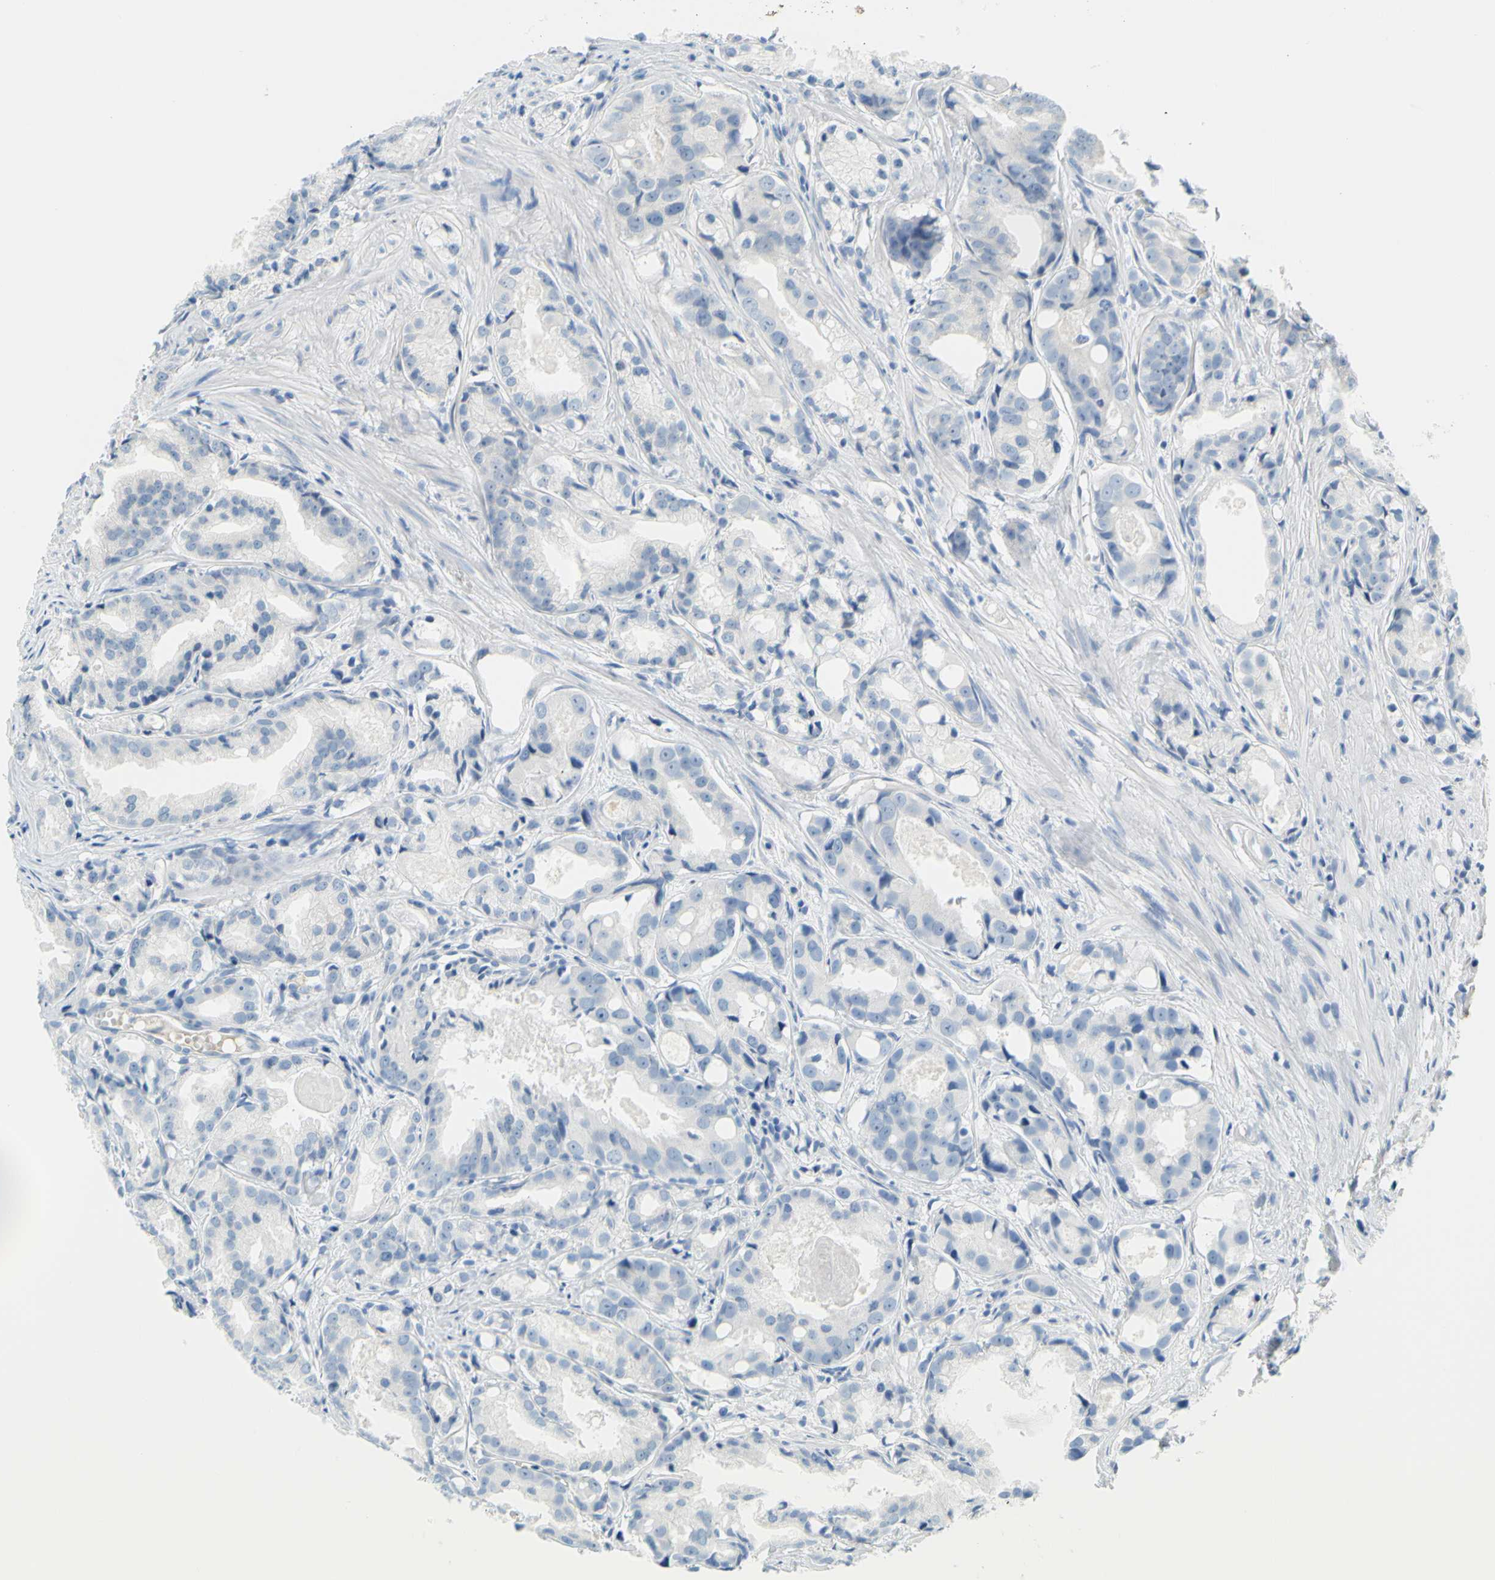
{"staining": {"intensity": "negative", "quantity": "none", "location": "none"}, "tissue": "prostate cancer", "cell_type": "Tumor cells", "image_type": "cancer", "snomed": [{"axis": "morphology", "description": "Adenocarcinoma, Low grade"}, {"axis": "topography", "description": "Prostate"}], "caption": "Immunohistochemistry photomicrograph of low-grade adenocarcinoma (prostate) stained for a protein (brown), which displays no positivity in tumor cells. (IHC, brightfield microscopy, high magnification).", "gene": "DCT", "patient": {"sex": "male", "age": 72}}